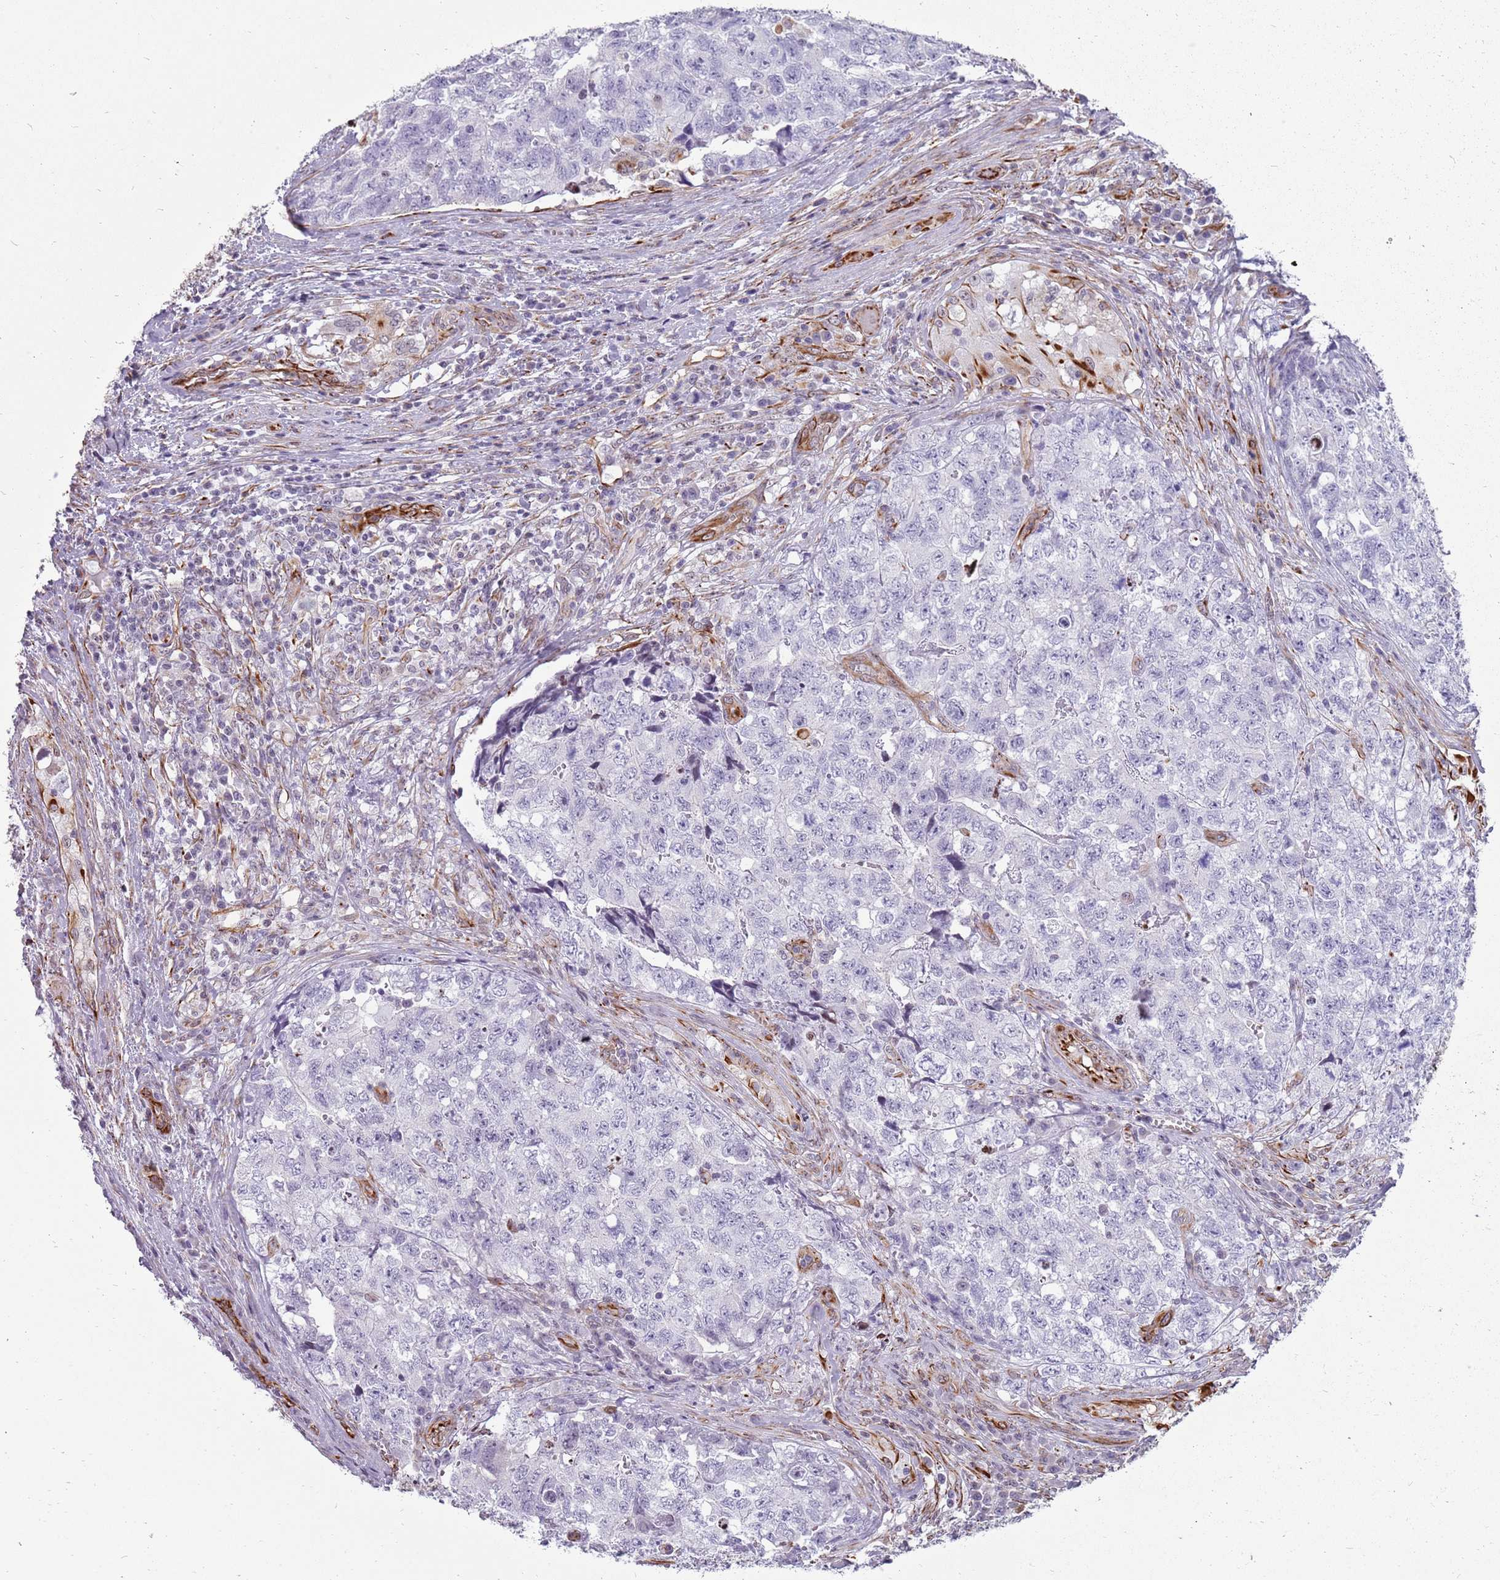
{"staining": {"intensity": "negative", "quantity": "none", "location": "none"}, "tissue": "testis cancer", "cell_type": "Tumor cells", "image_type": "cancer", "snomed": [{"axis": "morphology", "description": "Carcinoma, Embryonal, NOS"}, {"axis": "topography", "description": "Testis"}], "caption": "Testis embryonal carcinoma was stained to show a protein in brown. There is no significant staining in tumor cells.", "gene": "NBPF3", "patient": {"sex": "male", "age": 31}}